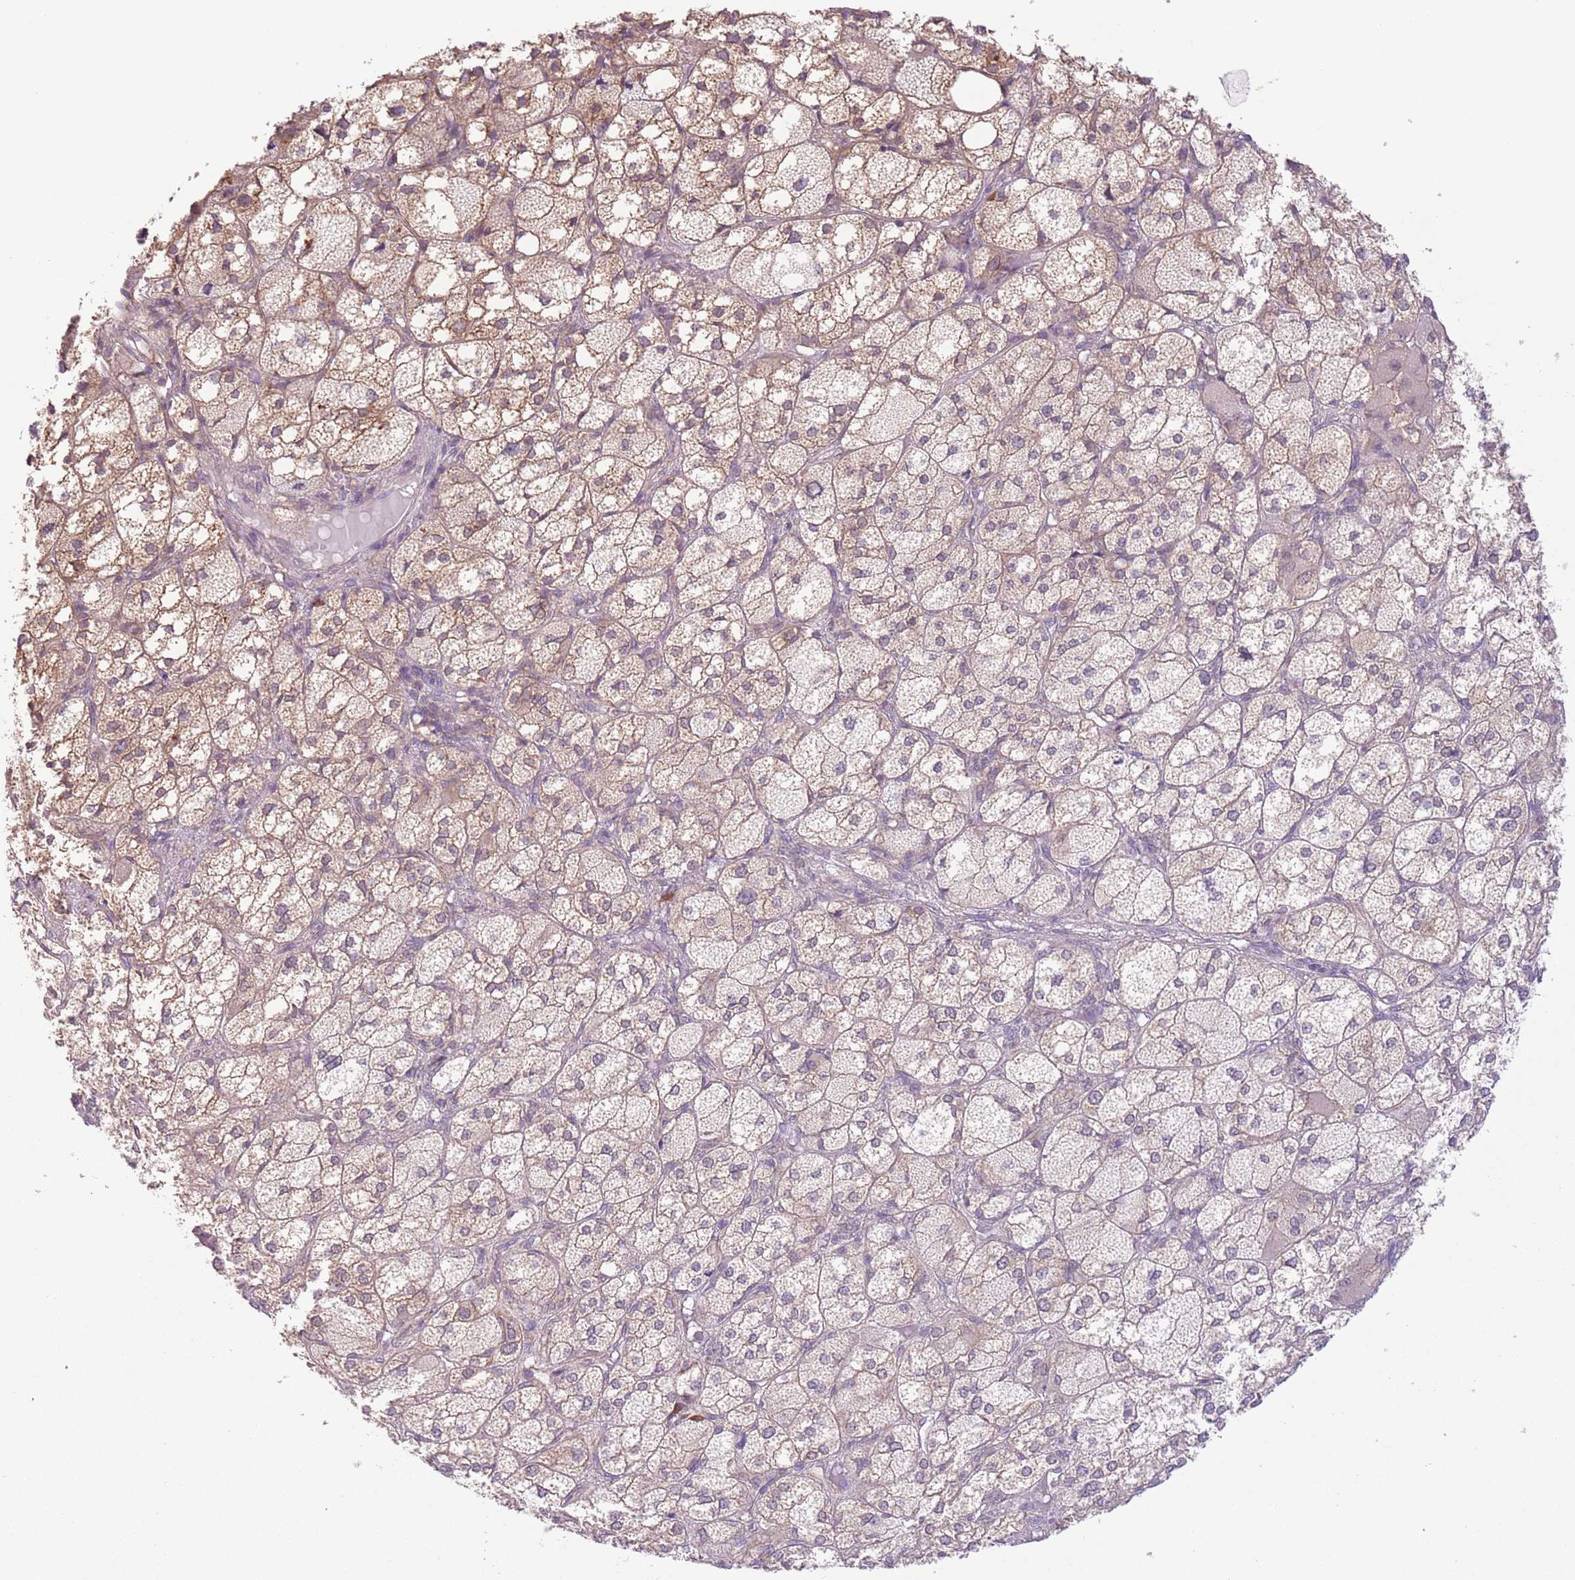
{"staining": {"intensity": "moderate", "quantity": "25%-75%", "location": "cytoplasmic/membranous"}, "tissue": "adrenal gland", "cell_type": "Glandular cells", "image_type": "normal", "snomed": [{"axis": "morphology", "description": "Normal tissue, NOS"}, {"axis": "topography", "description": "Adrenal gland"}], "caption": "About 25%-75% of glandular cells in unremarkable adrenal gland reveal moderate cytoplasmic/membranous protein positivity as visualized by brown immunohistochemical staining.", "gene": "COPE", "patient": {"sex": "female", "age": 61}}